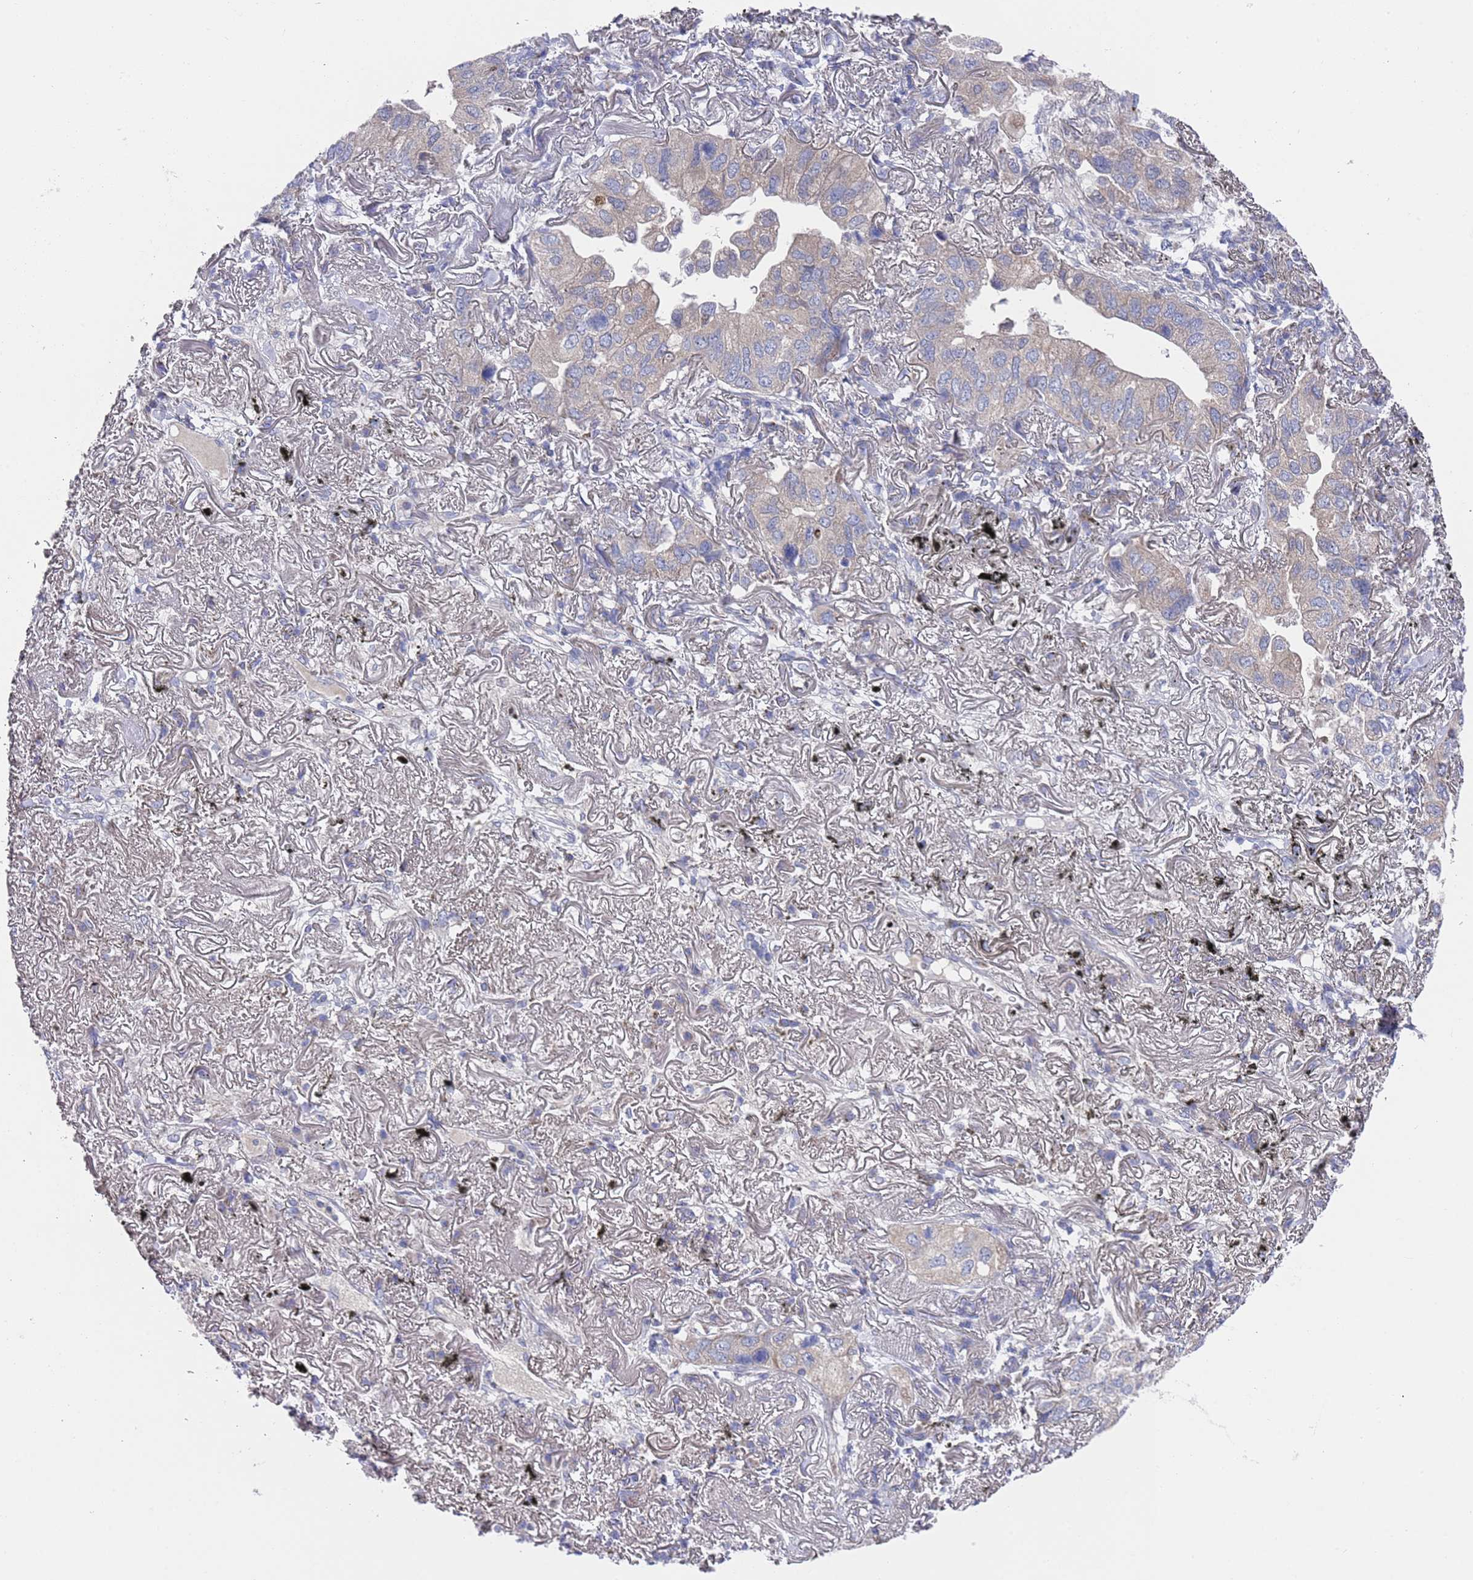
{"staining": {"intensity": "negative", "quantity": "none", "location": "none"}, "tissue": "lung cancer", "cell_type": "Tumor cells", "image_type": "cancer", "snomed": [{"axis": "morphology", "description": "Adenocarcinoma, NOS"}, {"axis": "topography", "description": "Lung"}], "caption": "IHC image of human lung adenocarcinoma stained for a protein (brown), which exhibits no expression in tumor cells.", "gene": "NPEPPS", "patient": {"sex": "male", "age": 65}}